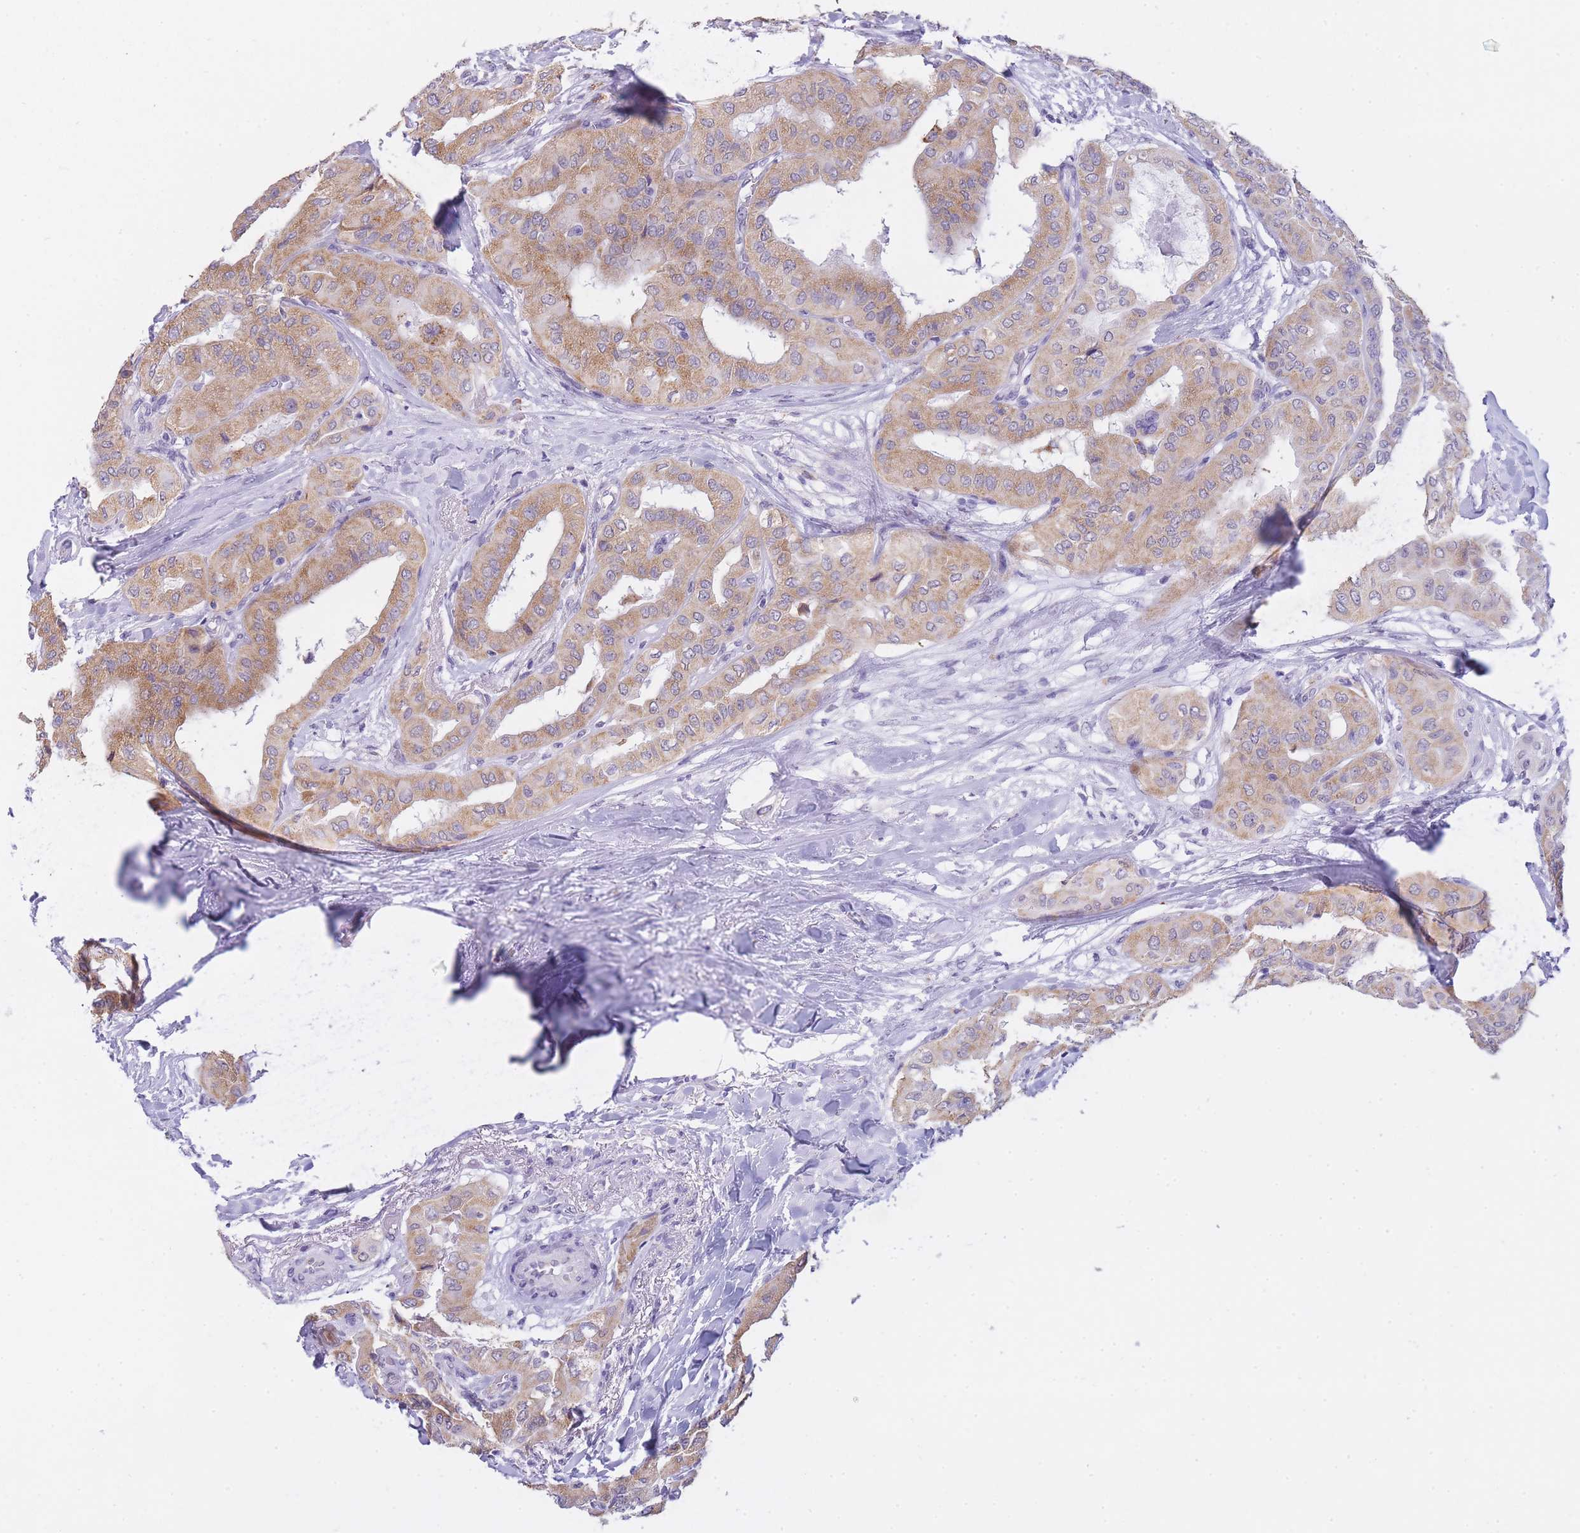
{"staining": {"intensity": "moderate", "quantity": "25%-75%", "location": "cytoplasmic/membranous"}, "tissue": "thyroid cancer", "cell_type": "Tumor cells", "image_type": "cancer", "snomed": [{"axis": "morphology", "description": "Papillary adenocarcinoma, NOS"}, {"axis": "topography", "description": "Thyroid gland"}], "caption": "IHC photomicrograph of human papillary adenocarcinoma (thyroid) stained for a protein (brown), which displays medium levels of moderate cytoplasmic/membranous expression in about 25%-75% of tumor cells.", "gene": "FRAT2", "patient": {"sex": "female", "age": 59}}